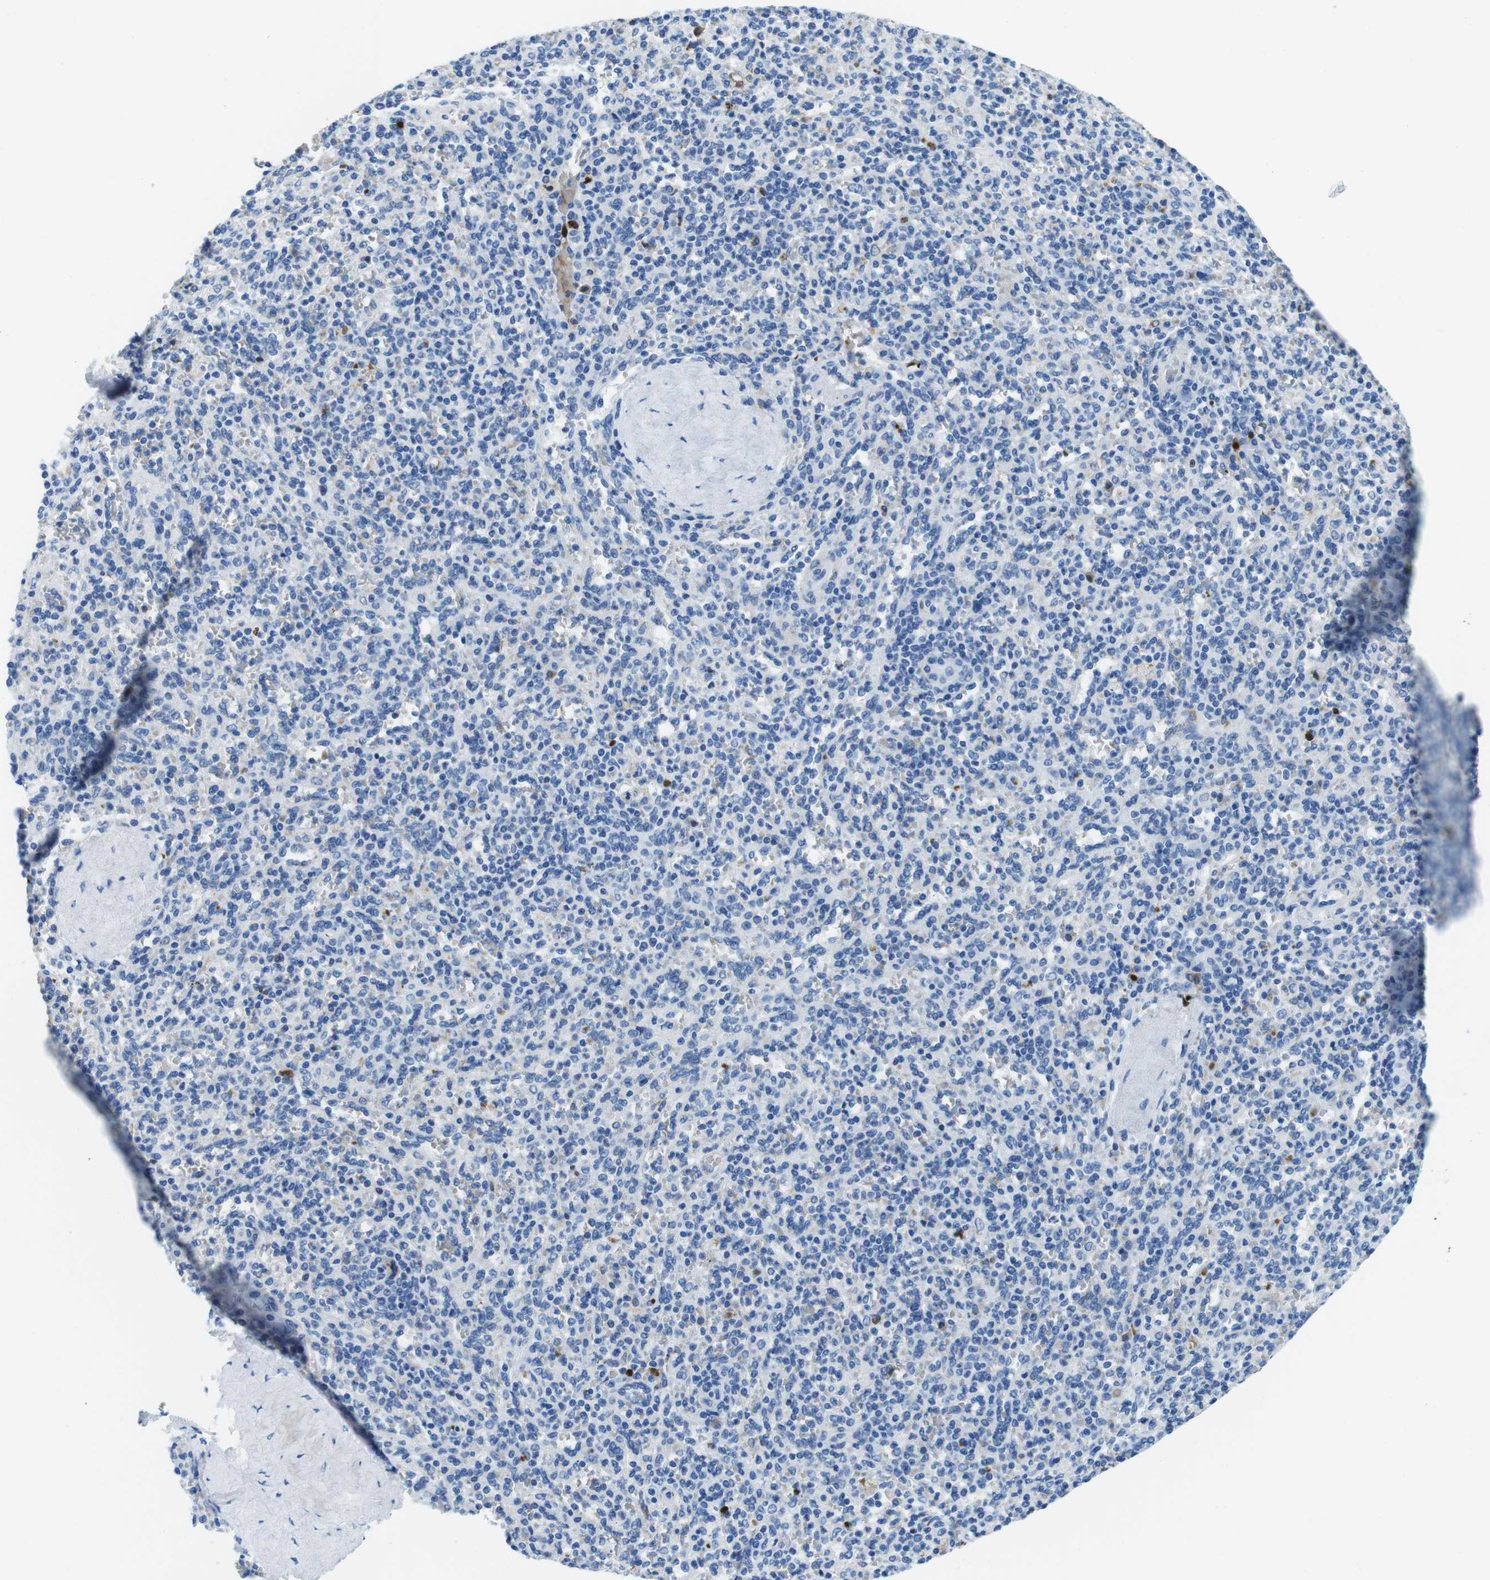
{"staining": {"intensity": "strong", "quantity": "25%-75%", "location": "cytoplasmic/membranous"}, "tissue": "spleen", "cell_type": "Cells in red pulp", "image_type": "normal", "snomed": [{"axis": "morphology", "description": "Normal tissue, NOS"}, {"axis": "topography", "description": "Spleen"}], "caption": "Immunohistochemical staining of benign spleen reveals strong cytoplasmic/membranous protein expression in approximately 25%-75% of cells in red pulp. (Stains: DAB (3,3'-diaminobenzidine) in brown, nuclei in blue, Microscopy: brightfield microscopy at high magnification).", "gene": "TFAP2C", "patient": {"sex": "male", "age": 36}}